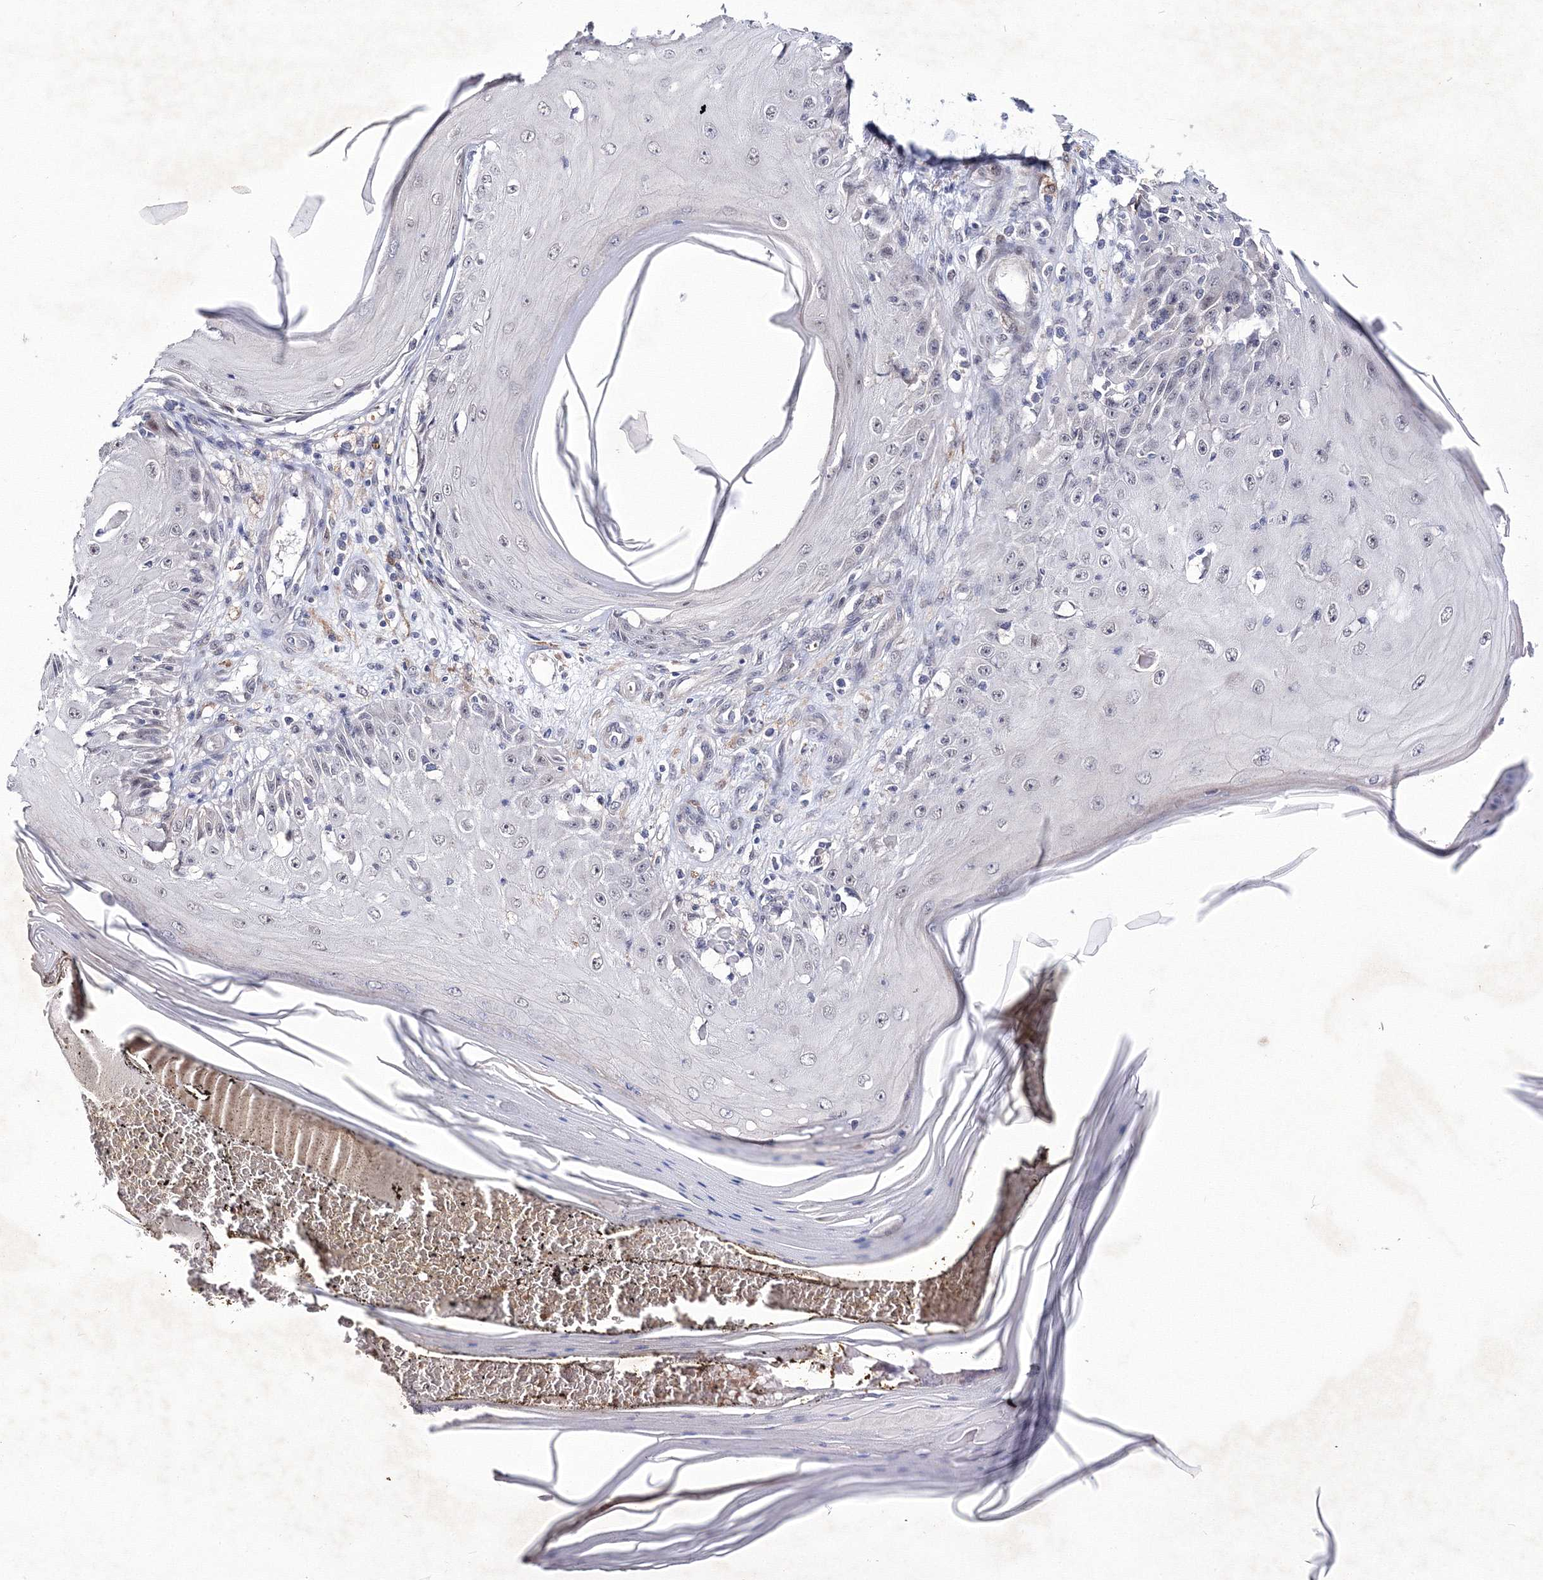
{"staining": {"intensity": "negative", "quantity": "none", "location": "none"}, "tissue": "skin cancer", "cell_type": "Tumor cells", "image_type": "cancer", "snomed": [{"axis": "morphology", "description": "Squamous cell carcinoma, NOS"}, {"axis": "topography", "description": "Skin"}], "caption": "Tumor cells show no significant protein expression in skin cancer (squamous cell carcinoma).", "gene": "C11orf52", "patient": {"sex": "female", "age": 73}}